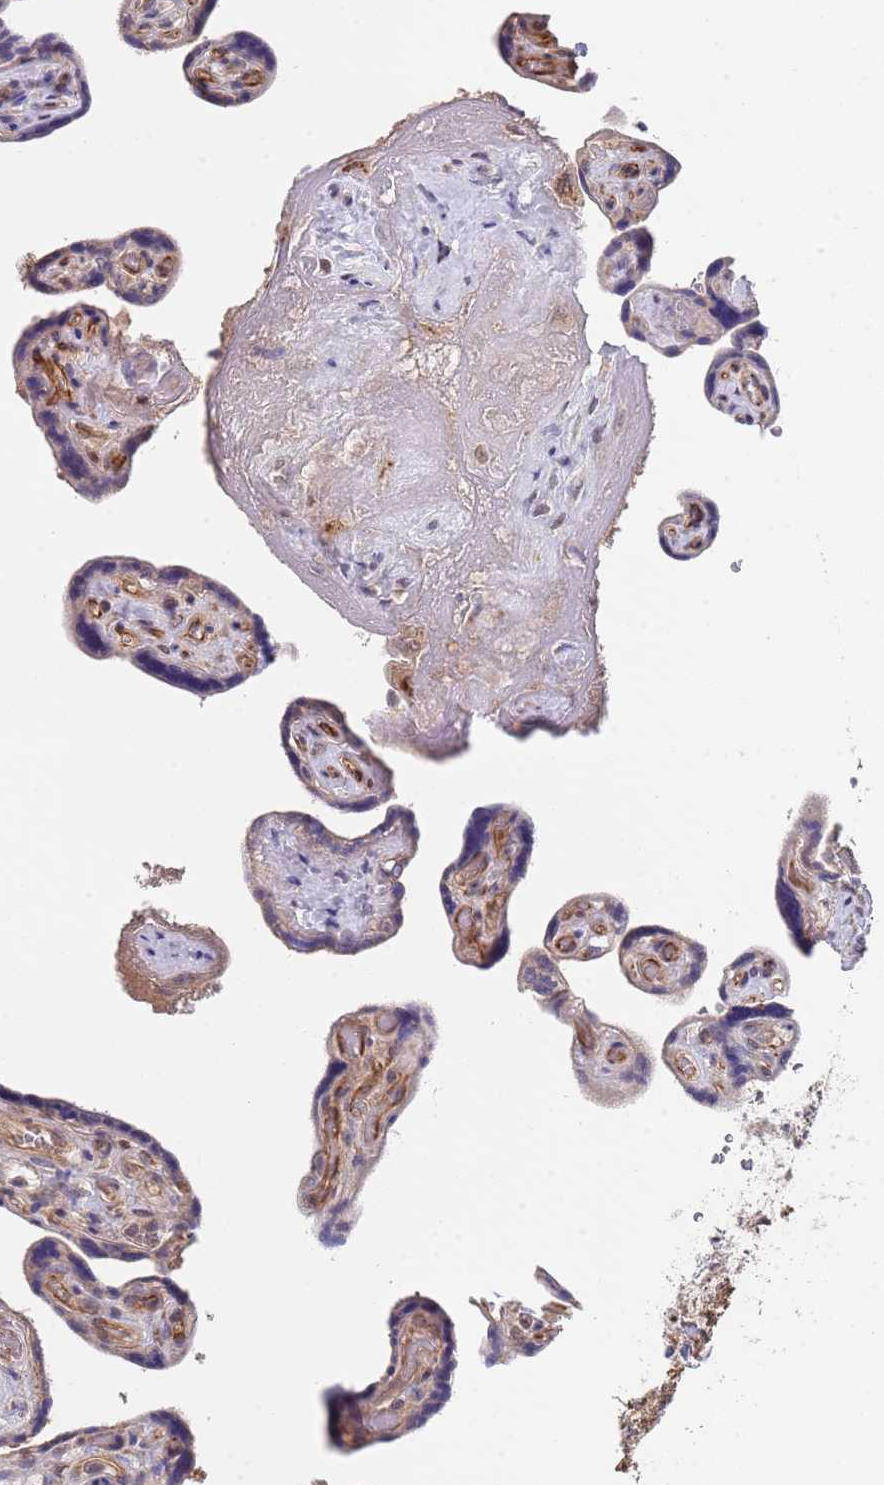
{"staining": {"intensity": "moderate", "quantity": "25%-75%", "location": "cytoplasmic/membranous"}, "tissue": "placenta", "cell_type": "Decidual cells", "image_type": "normal", "snomed": [{"axis": "morphology", "description": "Normal tissue, NOS"}, {"axis": "topography", "description": "Placenta"}], "caption": "Placenta stained with a brown dye shows moderate cytoplasmic/membranous positive expression in approximately 25%-75% of decidual cells.", "gene": "B4GALT4", "patient": {"sex": "female", "age": 32}}